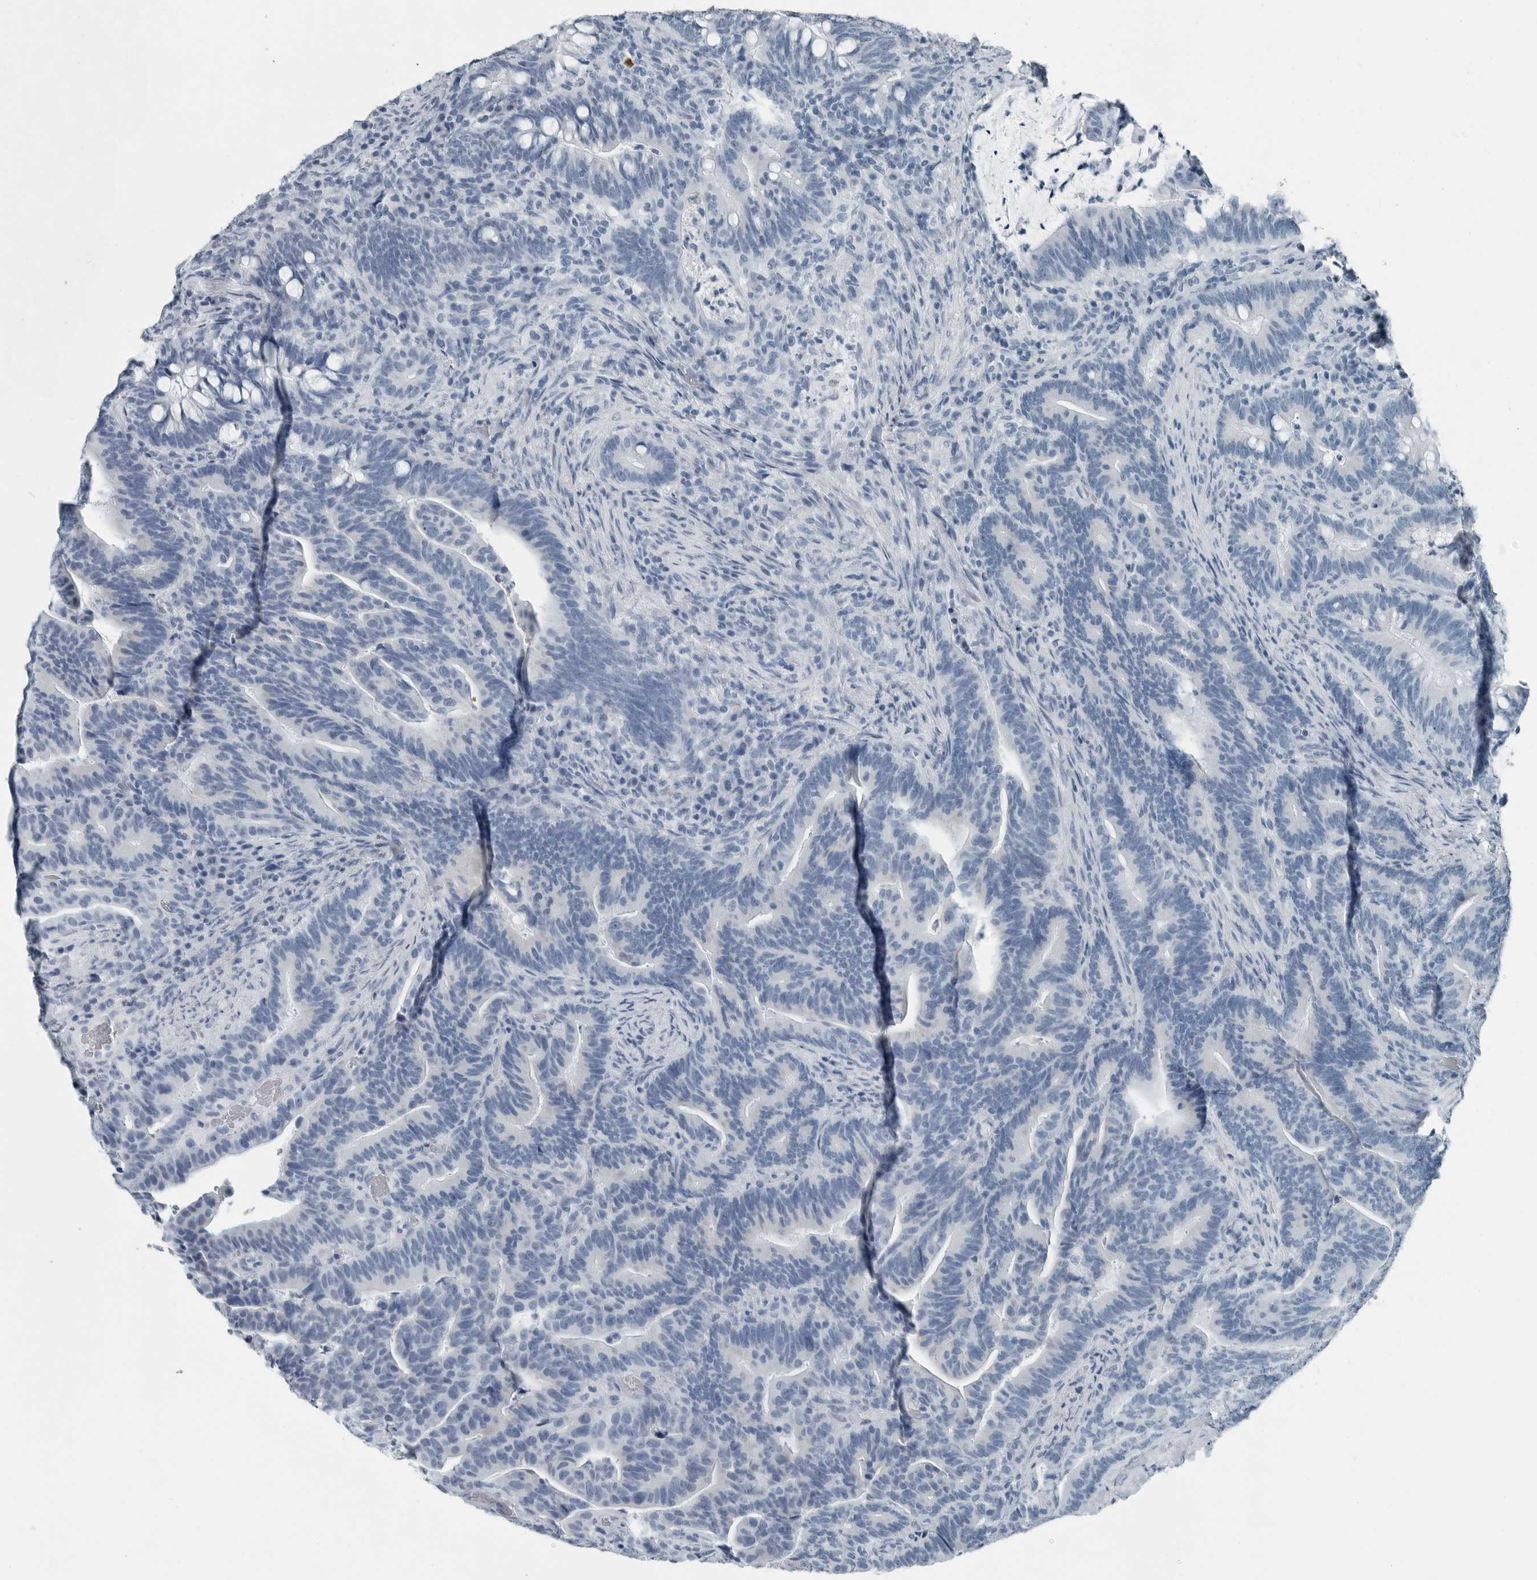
{"staining": {"intensity": "negative", "quantity": "none", "location": "none"}, "tissue": "colorectal cancer", "cell_type": "Tumor cells", "image_type": "cancer", "snomed": [{"axis": "morphology", "description": "Adenocarcinoma, NOS"}, {"axis": "topography", "description": "Colon"}], "caption": "High power microscopy histopathology image of an immunohistochemistry (IHC) micrograph of colorectal cancer (adenocarcinoma), revealing no significant positivity in tumor cells.", "gene": "ZPBP2", "patient": {"sex": "female", "age": 66}}